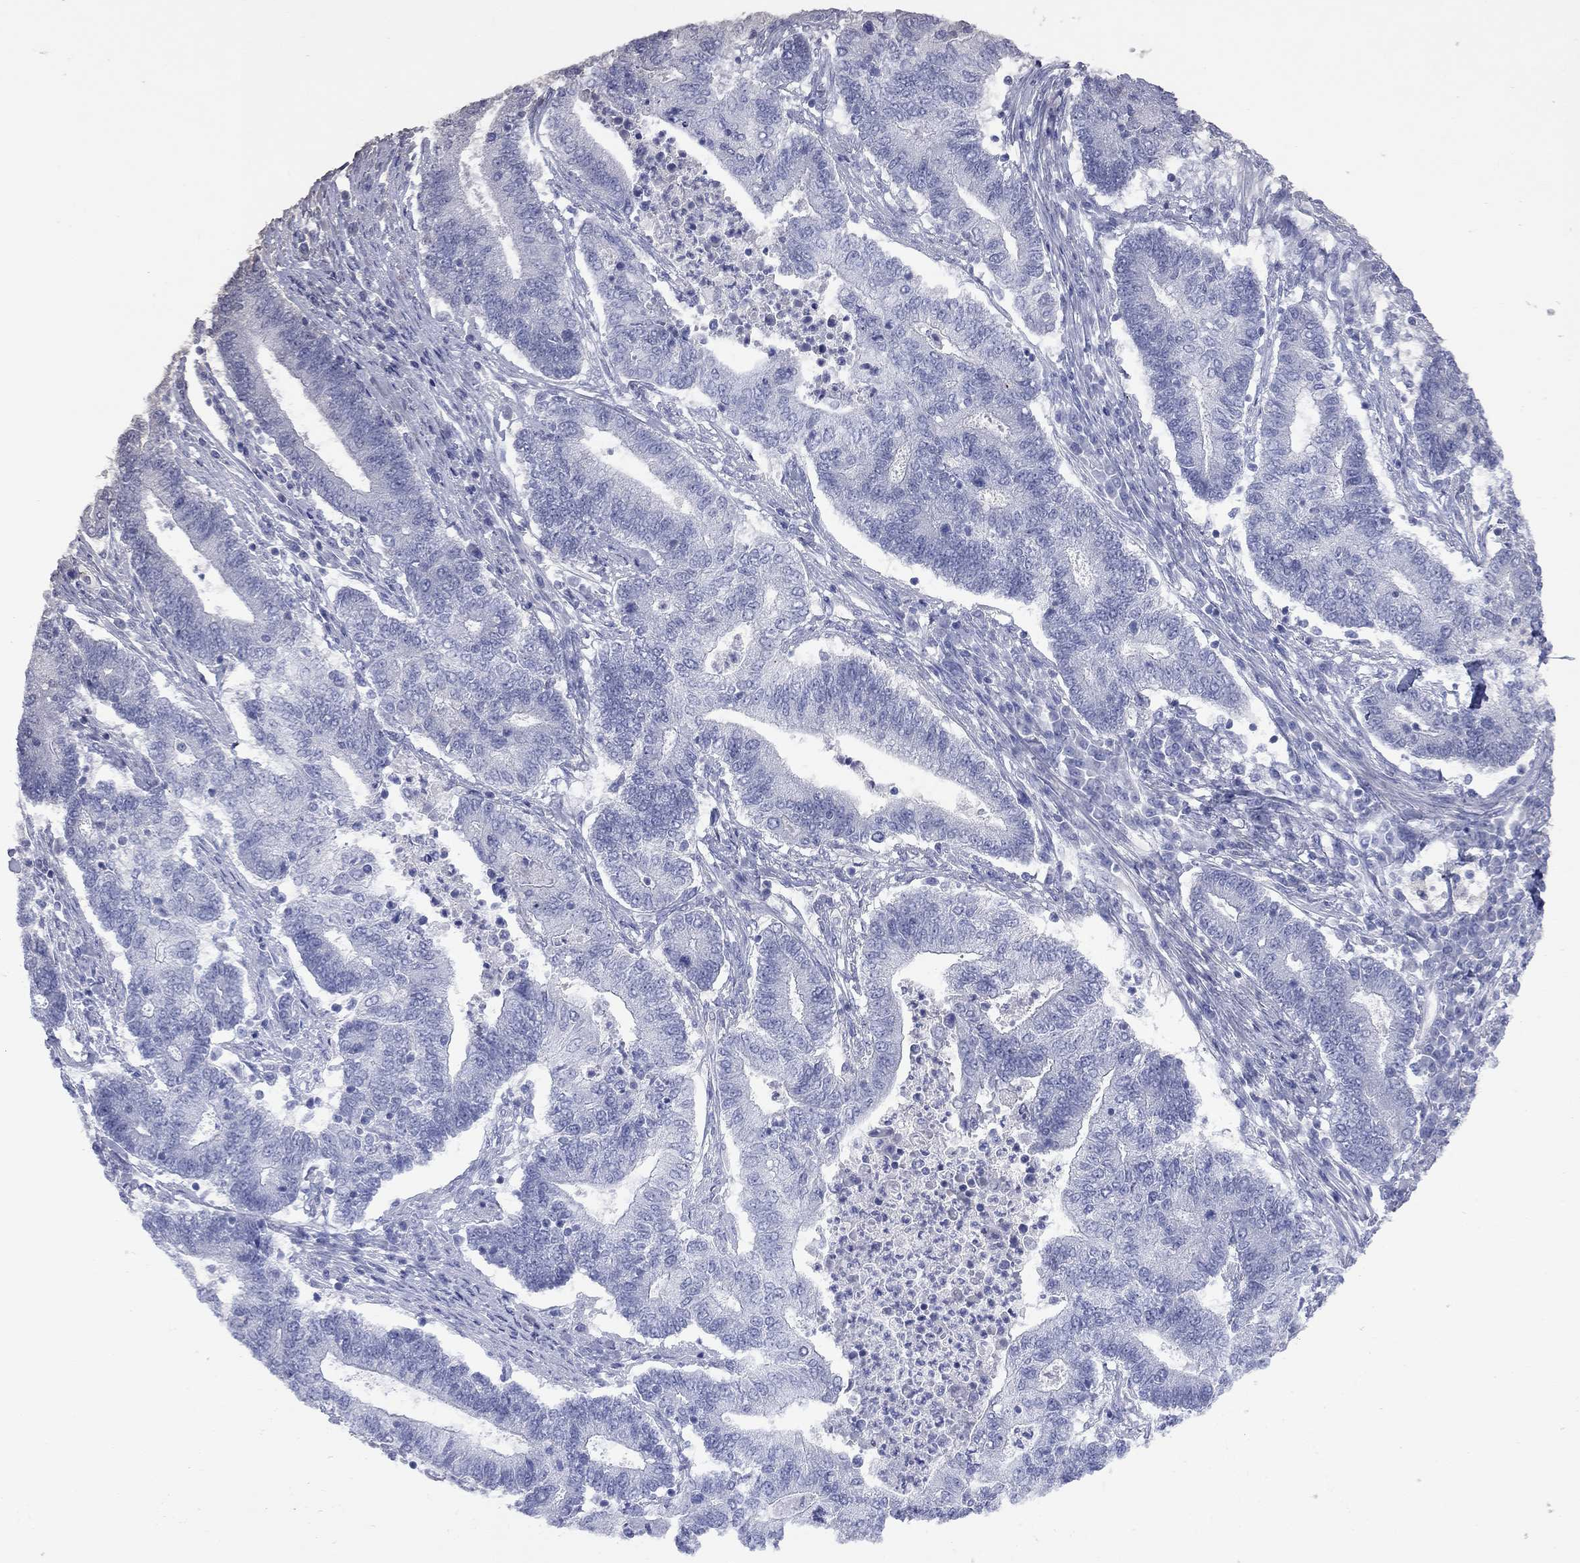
{"staining": {"intensity": "negative", "quantity": "none", "location": "none"}, "tissue": "endometrial cancer", "cell_type": "Tumor cells", "image_type": "cancer", "snomed": [{"axis": "morphology", "description": "Adenocarcinoma, NOS"}, {"axis": "topography", "description": "Uterus"}, {"axis": "topography", "description": "Endometrium"}], "caption": "Immunohistochemistry histopathology image of human adenocarcinoma (endometrial) stained for a protein (brown), which exhibits no positivity in tumor cells.", "gene": "ACTL7B", "patient": {"sex": "female", "age": 54}}